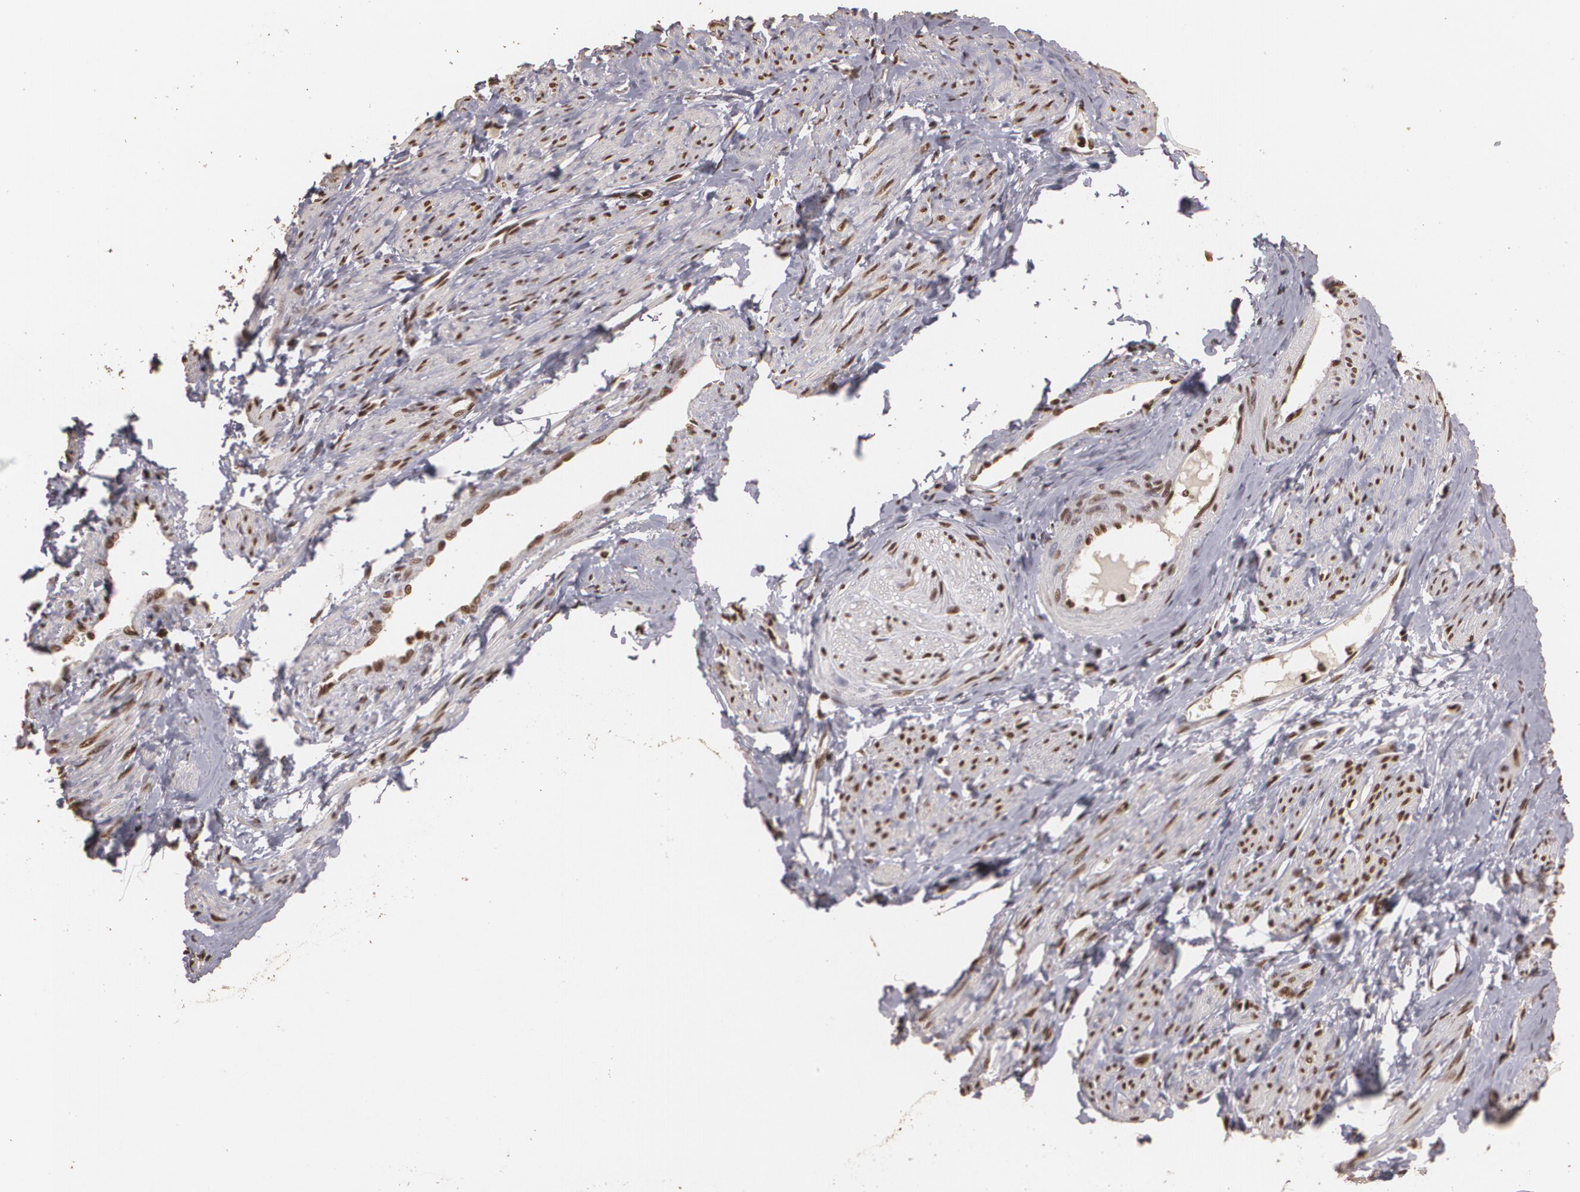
{"staining": {"intensity": "strong", "quantity": ">75%", "location": "nuclear"}, "tissue": "smooth muscle", "cell_type": "Smooth muscle cells", "image_type": "normal", "snomed": [{"axis": "morphology", "description": "Normal tissue, NOS"}, {"axis": "topography", "description": "Smooth muscle"}, {"axis": "topography", "description": "Uterus"}], "caption": "This micrograph exhibits unremarkable smooth muscle stained with immunohistochemistry (IHC) to label a protein in brown. The nuclear of smooth muscle cells show strong positivity for the protein. Nuclei are counter-stained blue.", "gene": "RCOR1", "patient": {"sex": "female", "age": 39}}